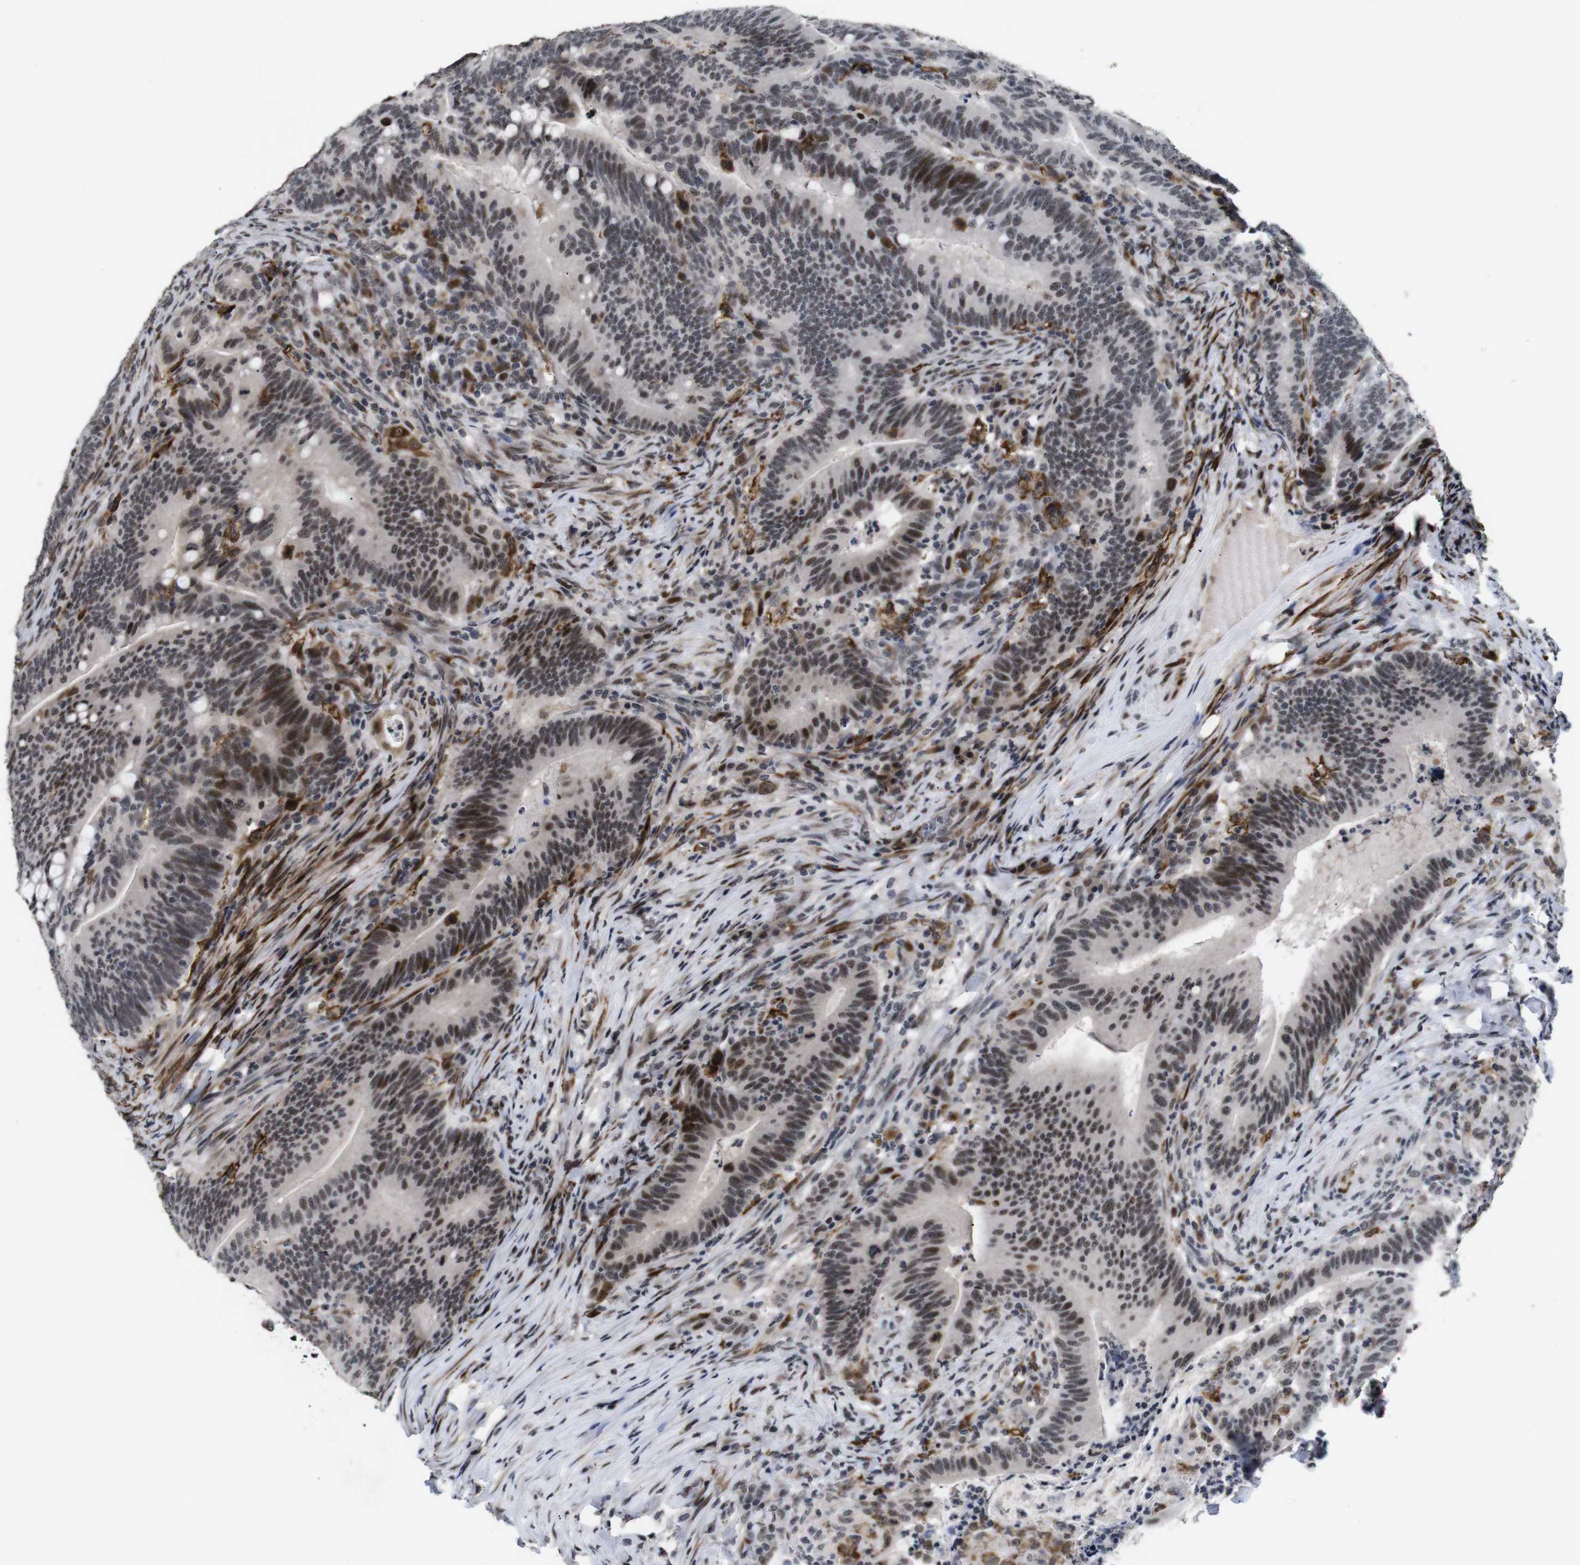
{"staining": {"intensity": "strong", "quantity": "<25%", "location": "nuclear"}, "tissue": "colorectal cancer", "cell_type": "Tumor cells", "image_type": "cancer", "snomed": [{"axis": "morphology", "description": "Normal tissue, NOS"}, {"axis": "morphology", "description": "Adenocarcinoma, NOS"}, {"axis": "topography", "description": "Colon"}], "caption": "Immunohistochemistry (IHC) micrograph of neoplastic tissue: adenocarcinoma (colorectal) stained using immunohistochemistry displays medium levels of strong protein expression localized specifically in the nuclear of tumor cells, appearing as a nuclear brown color.", "gene": "EIF4G1", "patient": {"sex": "female", "age": 66}}